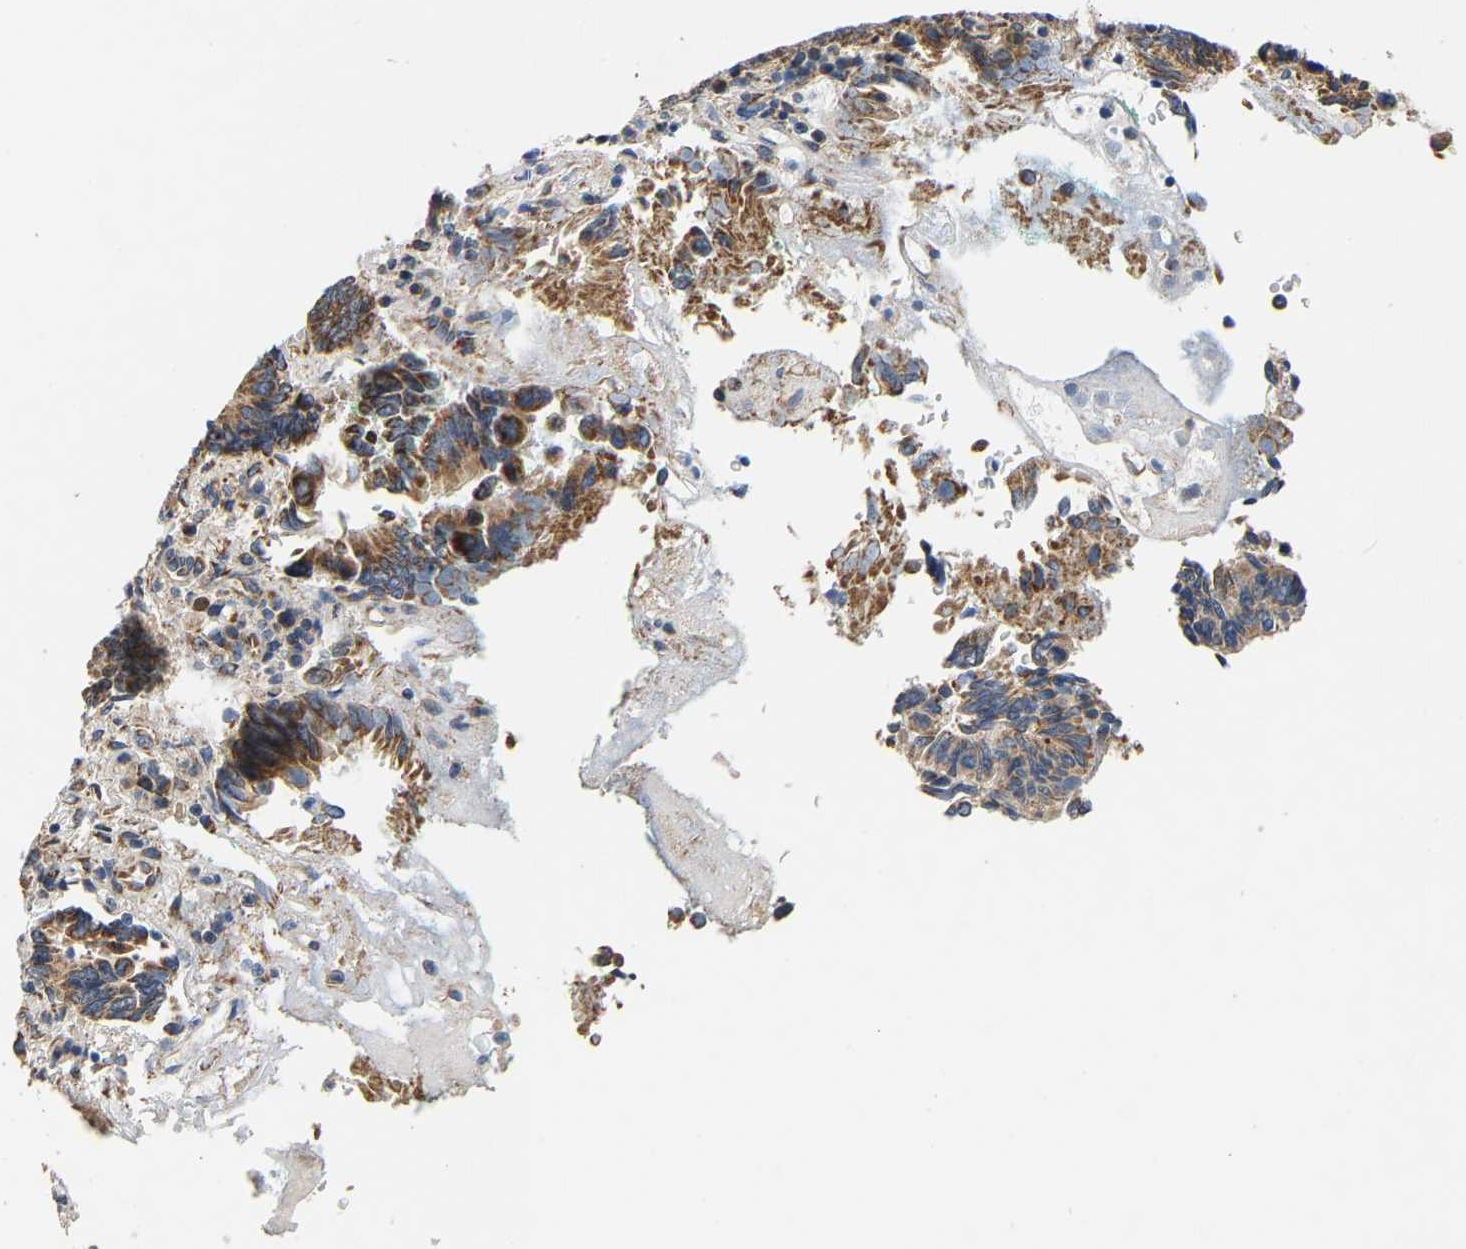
{"staining": {"intensity": "moderate", "quantity": ">75%", "location": "cytoplasmic/membranous"}, "tissue": "pancreatic cancer", "cell_type": "Tumor cells", "image_type": "cancer", "snomed": [{"axis": "morphology", "description": "Adenocarcinoma, NOS"}, {"axis": "topography", "description": "Pancreas"}], "caption": "Human pancreatic cancer (adenocarcinoma) stained with a brown dye demonstrates moderate cytoplasmic/membranous positive expression in about >75% of tumor cells.", "gene": "TMEM168", "patient": {"sex": "female", "age": 70}}